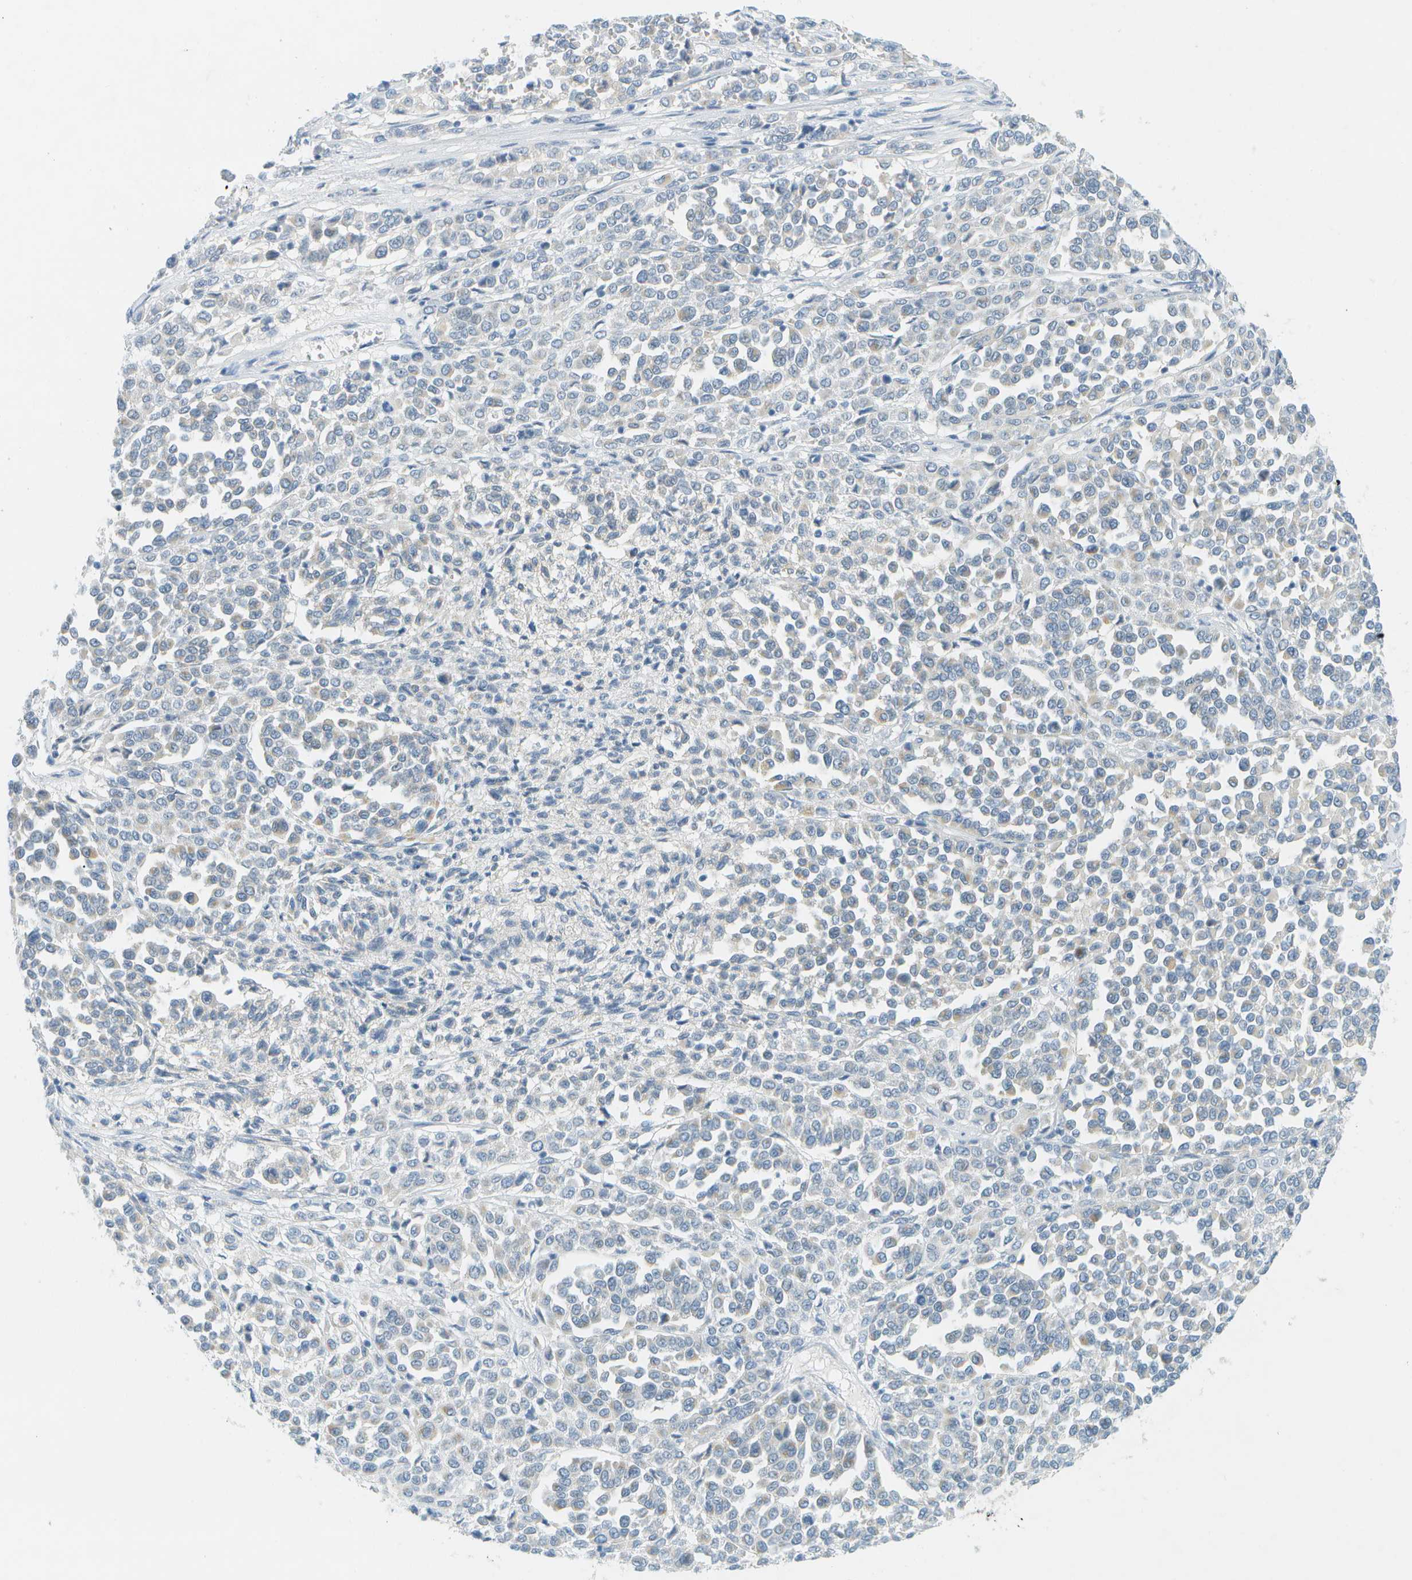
{"staining": {"intensity": "negative", "quantity": "none", "location": "none"}, "tissue": "melanoma", "cell_type": "Tumor cells", "image_type": "cancer", "snomed": [{"axis": "morphology", "description": "Malignant melanoma, Metastatic site"}, {"axis": "topography", "description": "Pancreas"}], "caption": "Protein analysis of melanoma displays no significant expression in tumor cells. (IHC, brightfield microscopy, high magnification).", "gene": "SMYD5", "patient": {"sex": "female", "age": 30}}